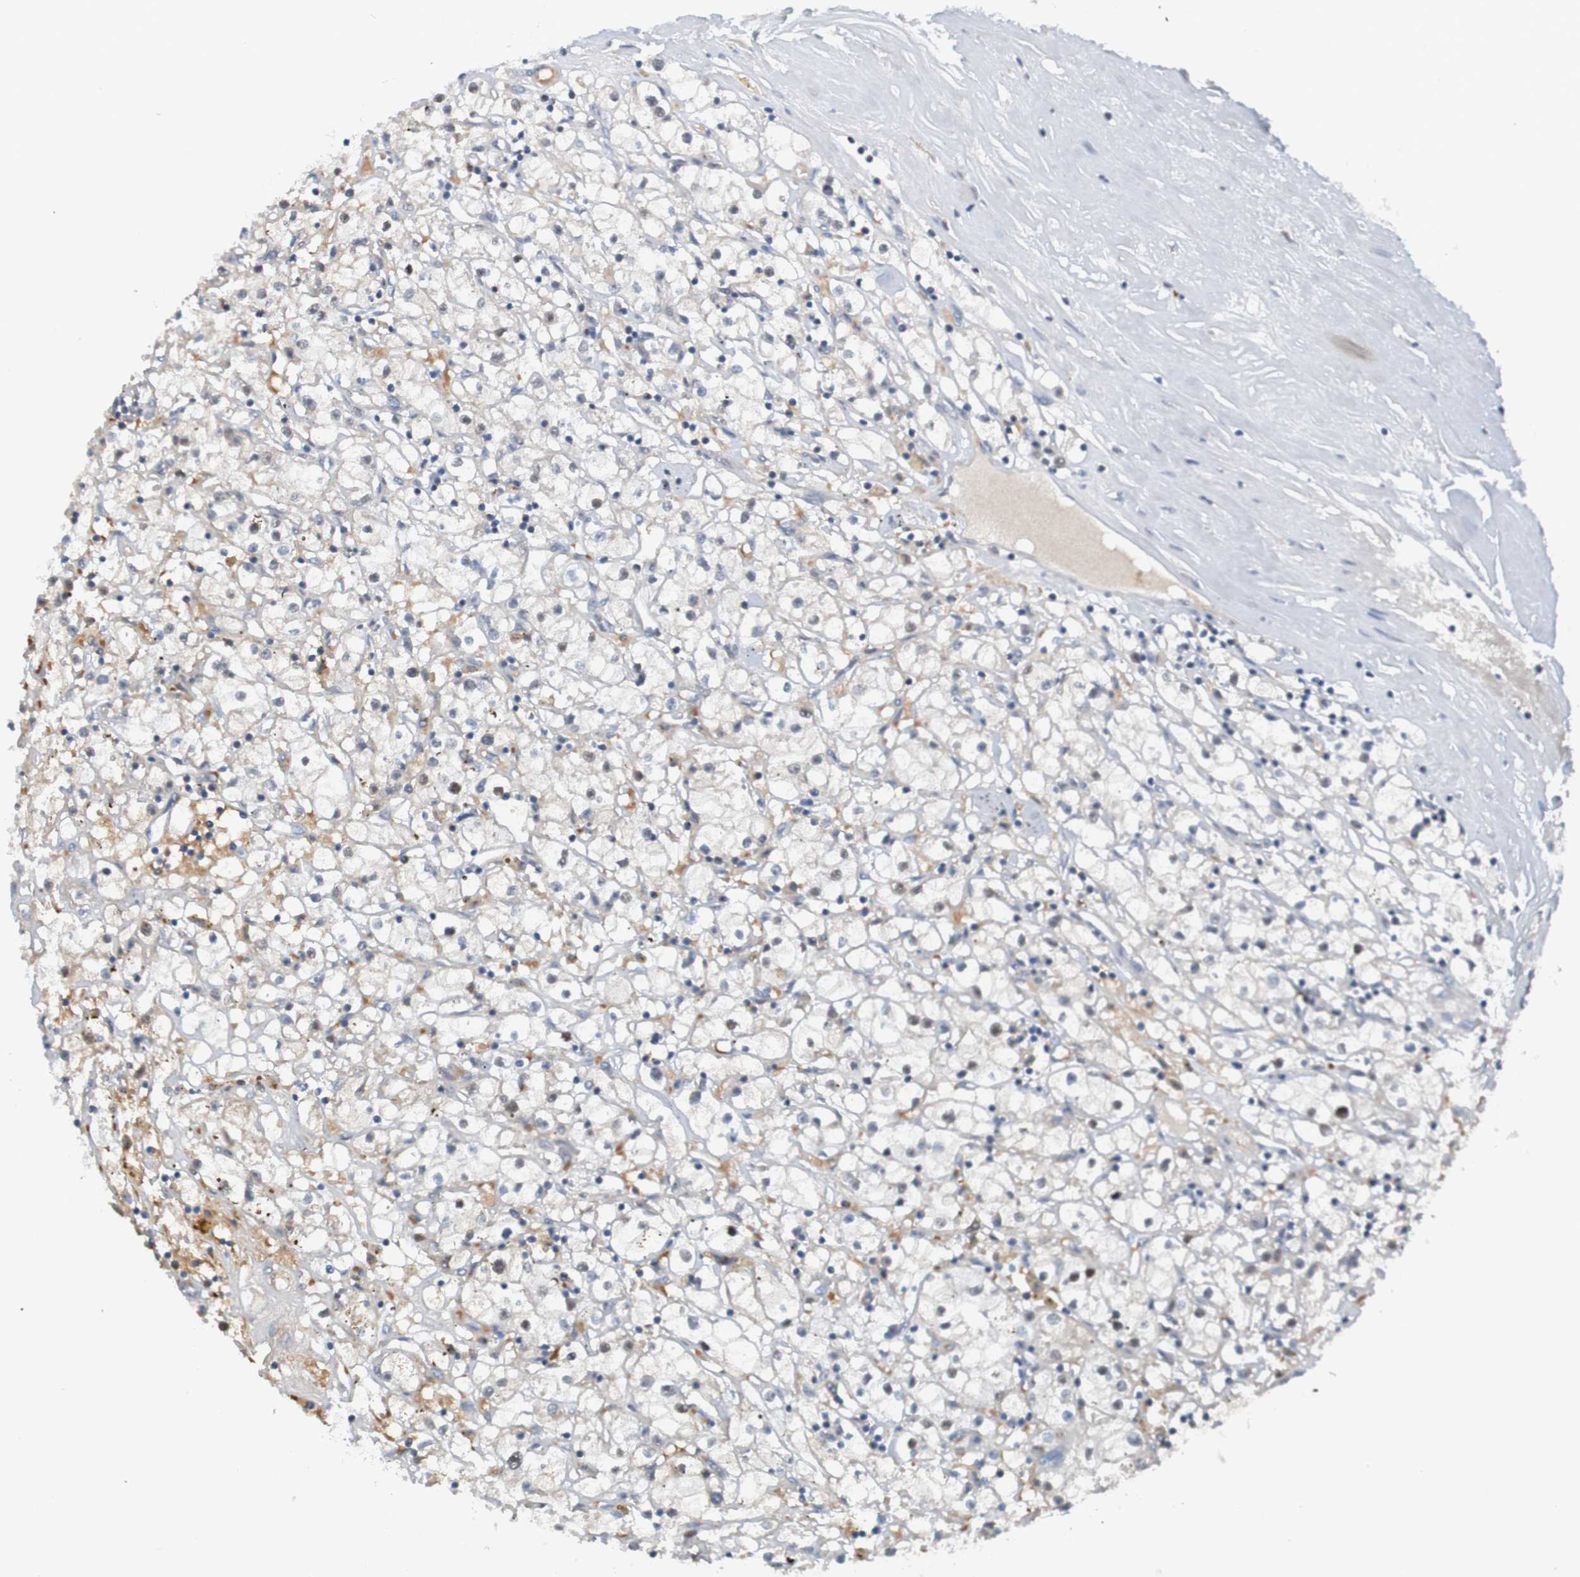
{"staining": {"intensity": "negative", "quantity": "none", "location": "none"}, "tissue": "renal cancer", "cell_type": "Tumor cells", "image_type": "cancer", "snomed": [{"axis": "morphology", "description": "Adenocarcinoma, NOS"}, {"axis": "topography", "description": "Kidney"}], "caption": "This is a image of IHC staining of renal cancer (adenocarcinoma), which shows no staining in tumor cells. (DAB immunohistochemistry with hematoxylin counter stain).", "gene": "USP36", "patient": {"sex": "male", "age": 56}}